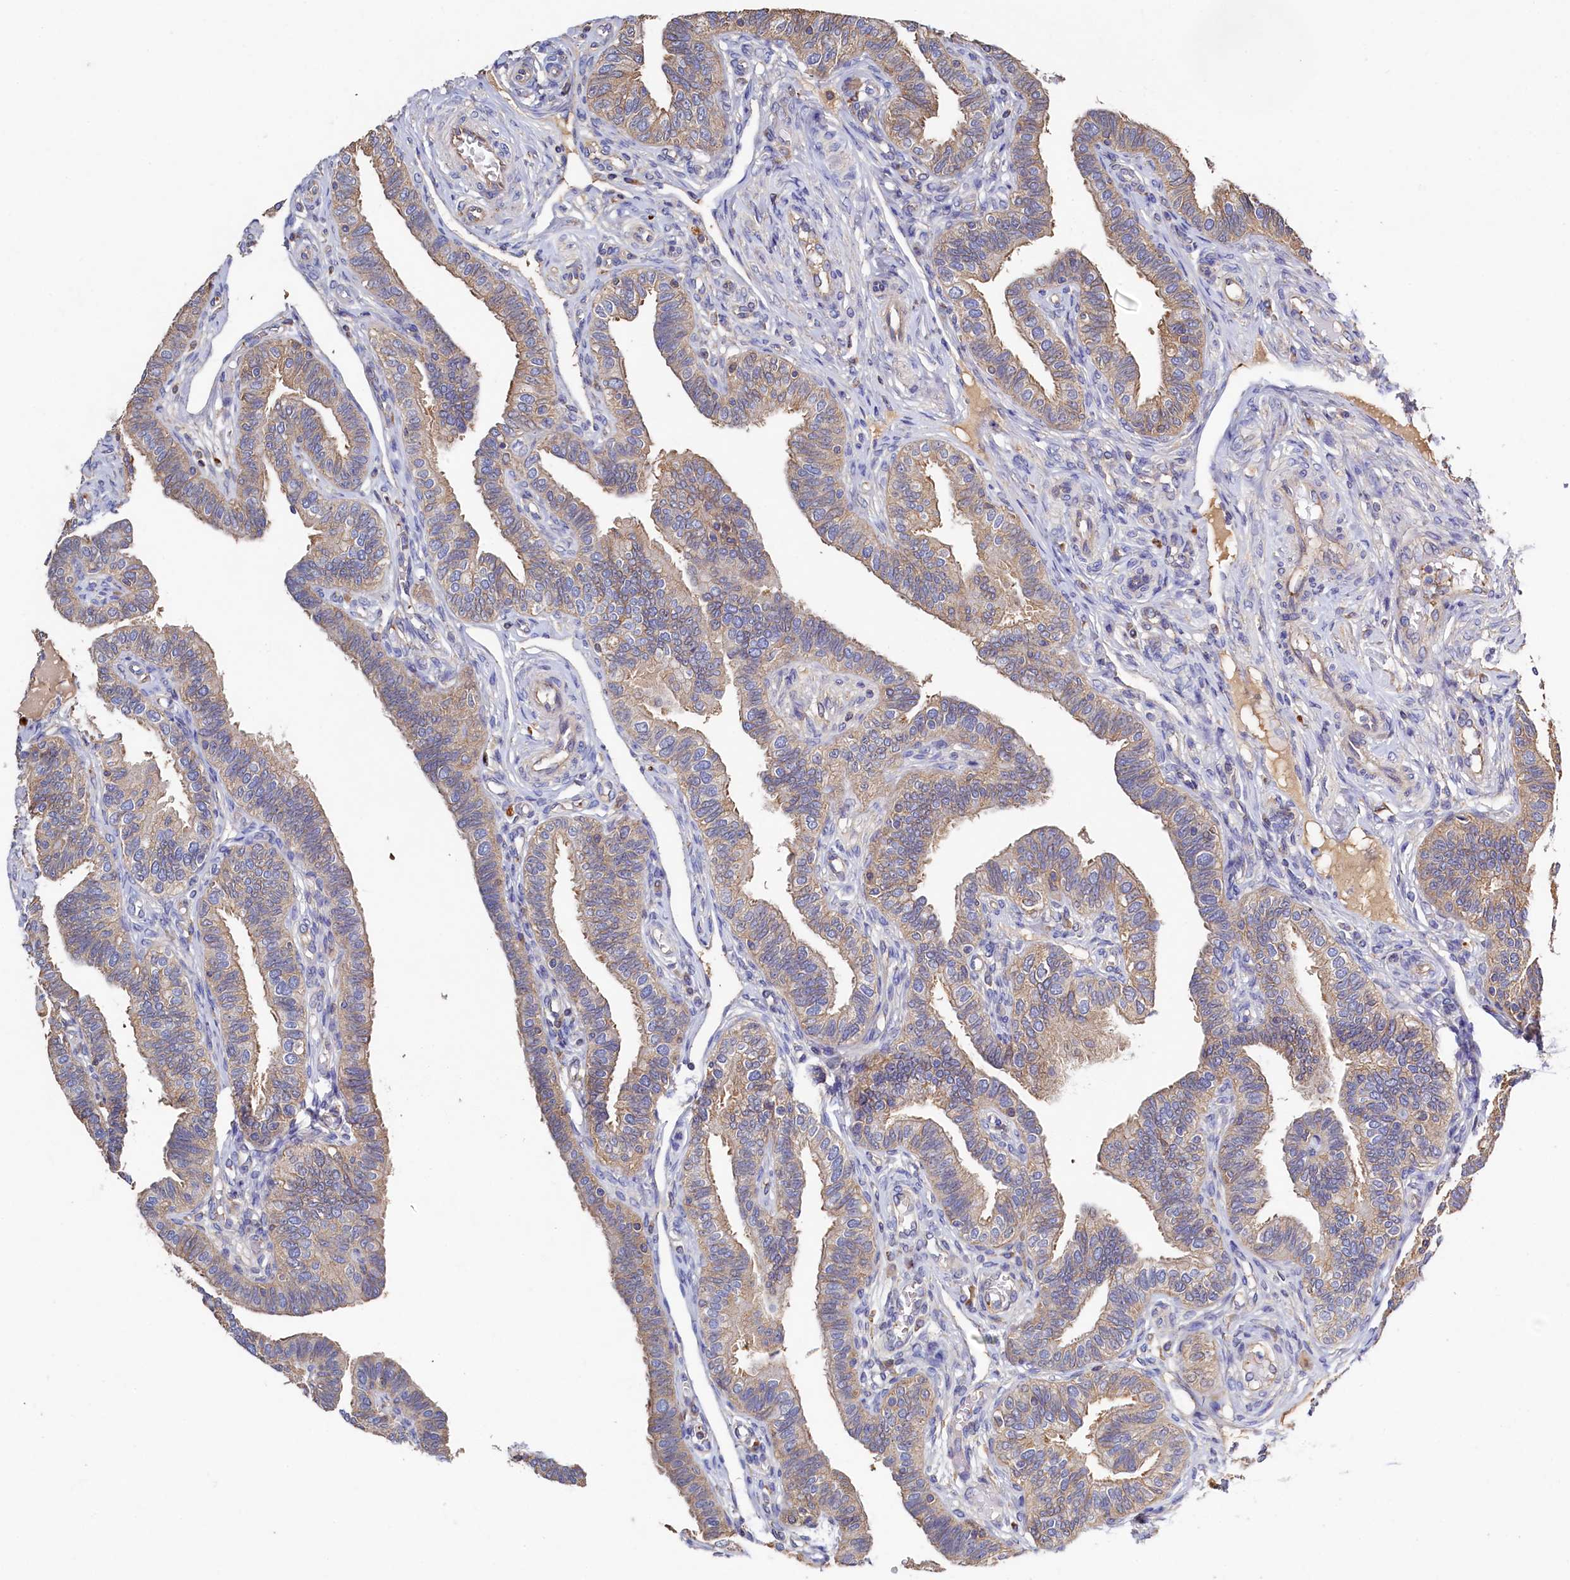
{"staining": {"intensity": "weak", "quantity": ">75%", "location": "cytoplasmic/membranous"}, "tissue": "fallopian tube", "cell_type": "Glandular cells", "image_type": "normal", "snomed": [{"axis": "morphology", "description": "Normal tissue, NOS"}, {"axis": "topography", "description": "Fallopian tube"}], "caption": "A high-resolution photomicrograph shows immunohistochemistry staining of benign fallopian tube, which displays weak cytoplasmic/membranous positivity in approximately >75% of glandular cells.", "gene": "TK2", "patient": {"sex": "female", "age": 39}}